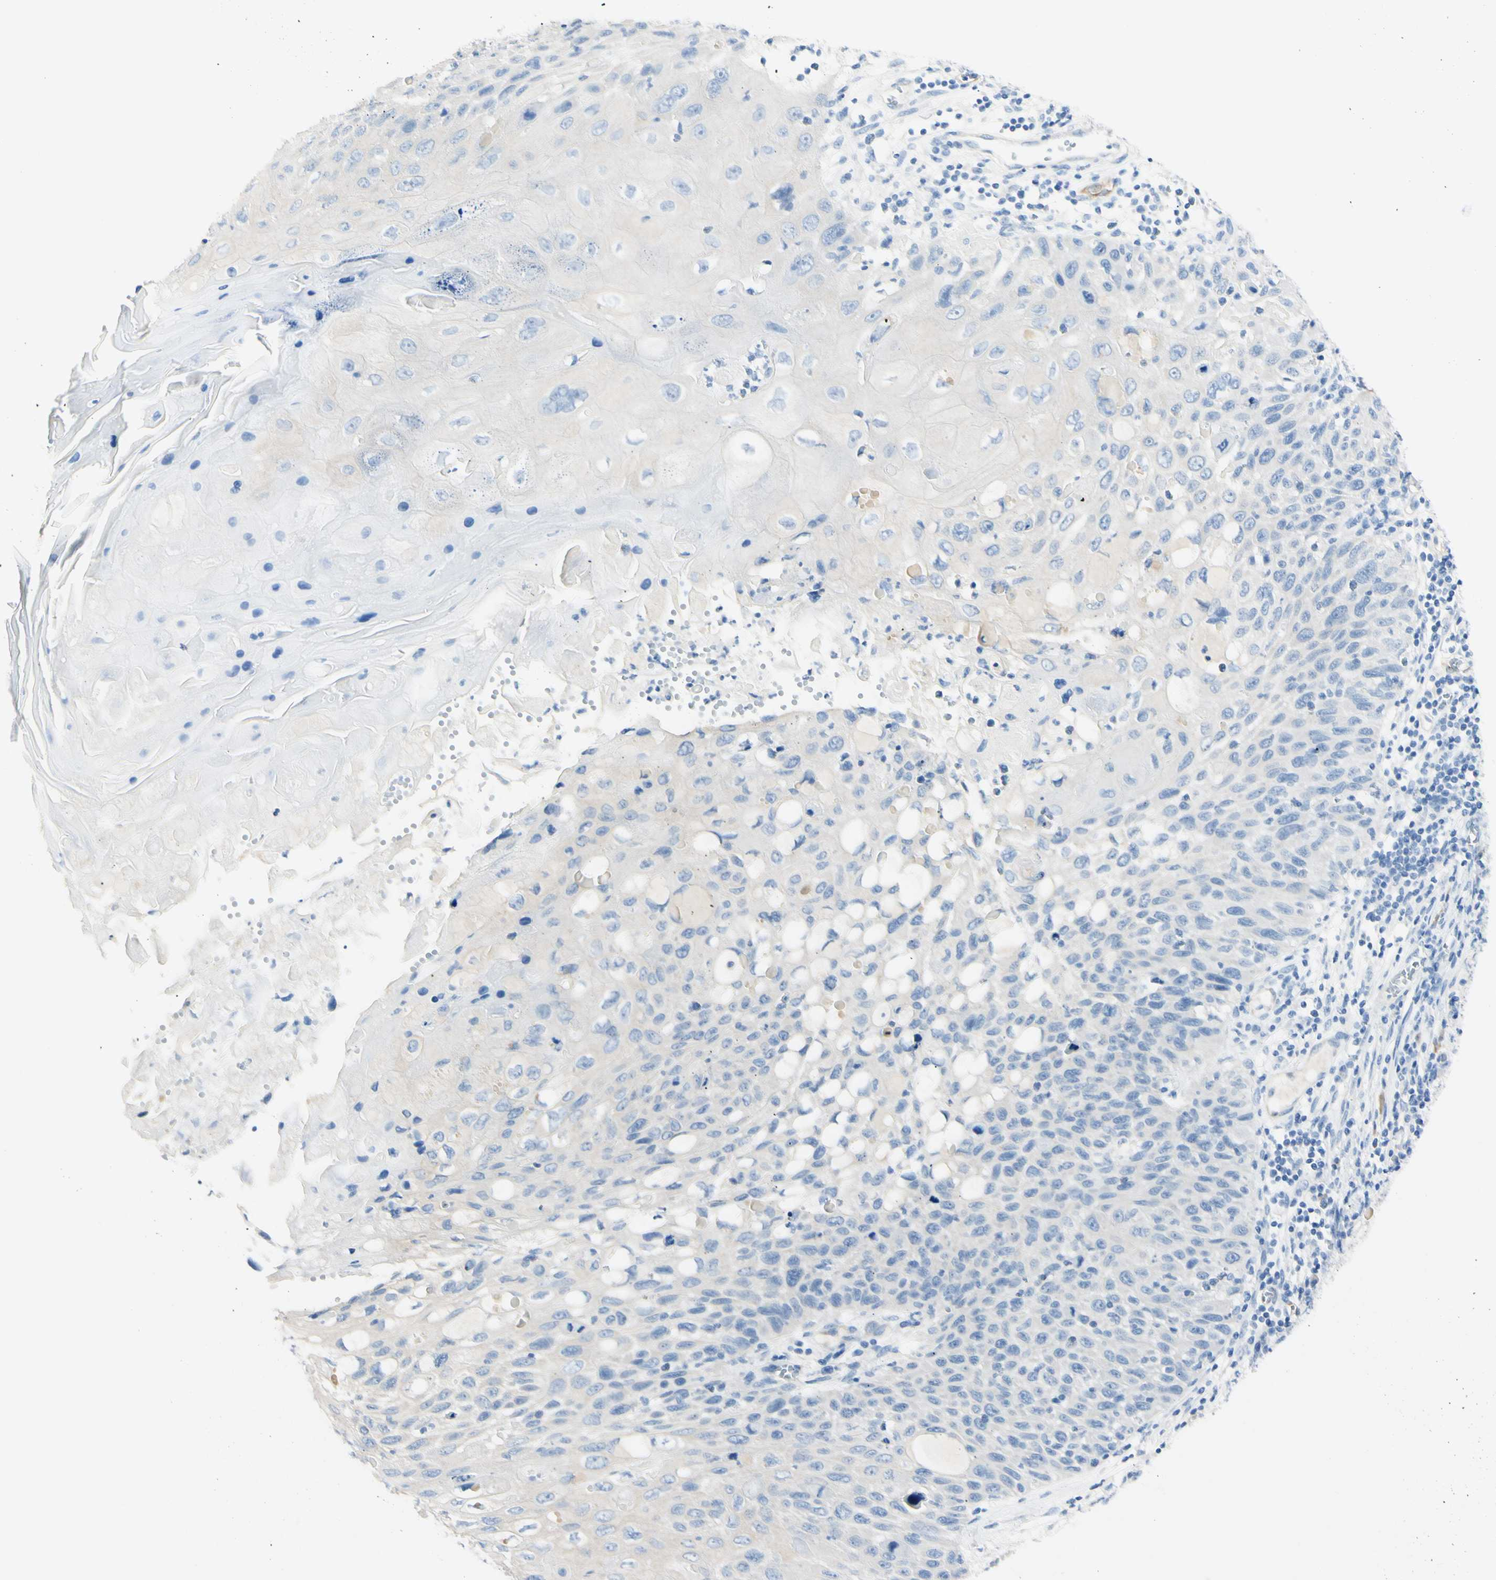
{"staining": {"intensity": "negative", "quantity": "none", "location": "none"}, "tissue": "cervical cancer", "cell_type": "Tumor cells", "image_type": "cancer", "snomed": [{"axis": "morphology", "description": "Squamous cell carcinoma, NOS"}, {"axis": "topography", "description": "Cervix"}], "caption": "Image shows no protein staining in tumor cells of squamous cell carcinoma (cervical) tissue. The staining was performed using DAB (3,3'-diaminobenzidine) to visualize the protein expression in brown, while the nuclei were stained in blue with hematoxylin (Magnification: 20x).", "gene": "FOLH1", "patient": {"sex": "female", "age": 70}}